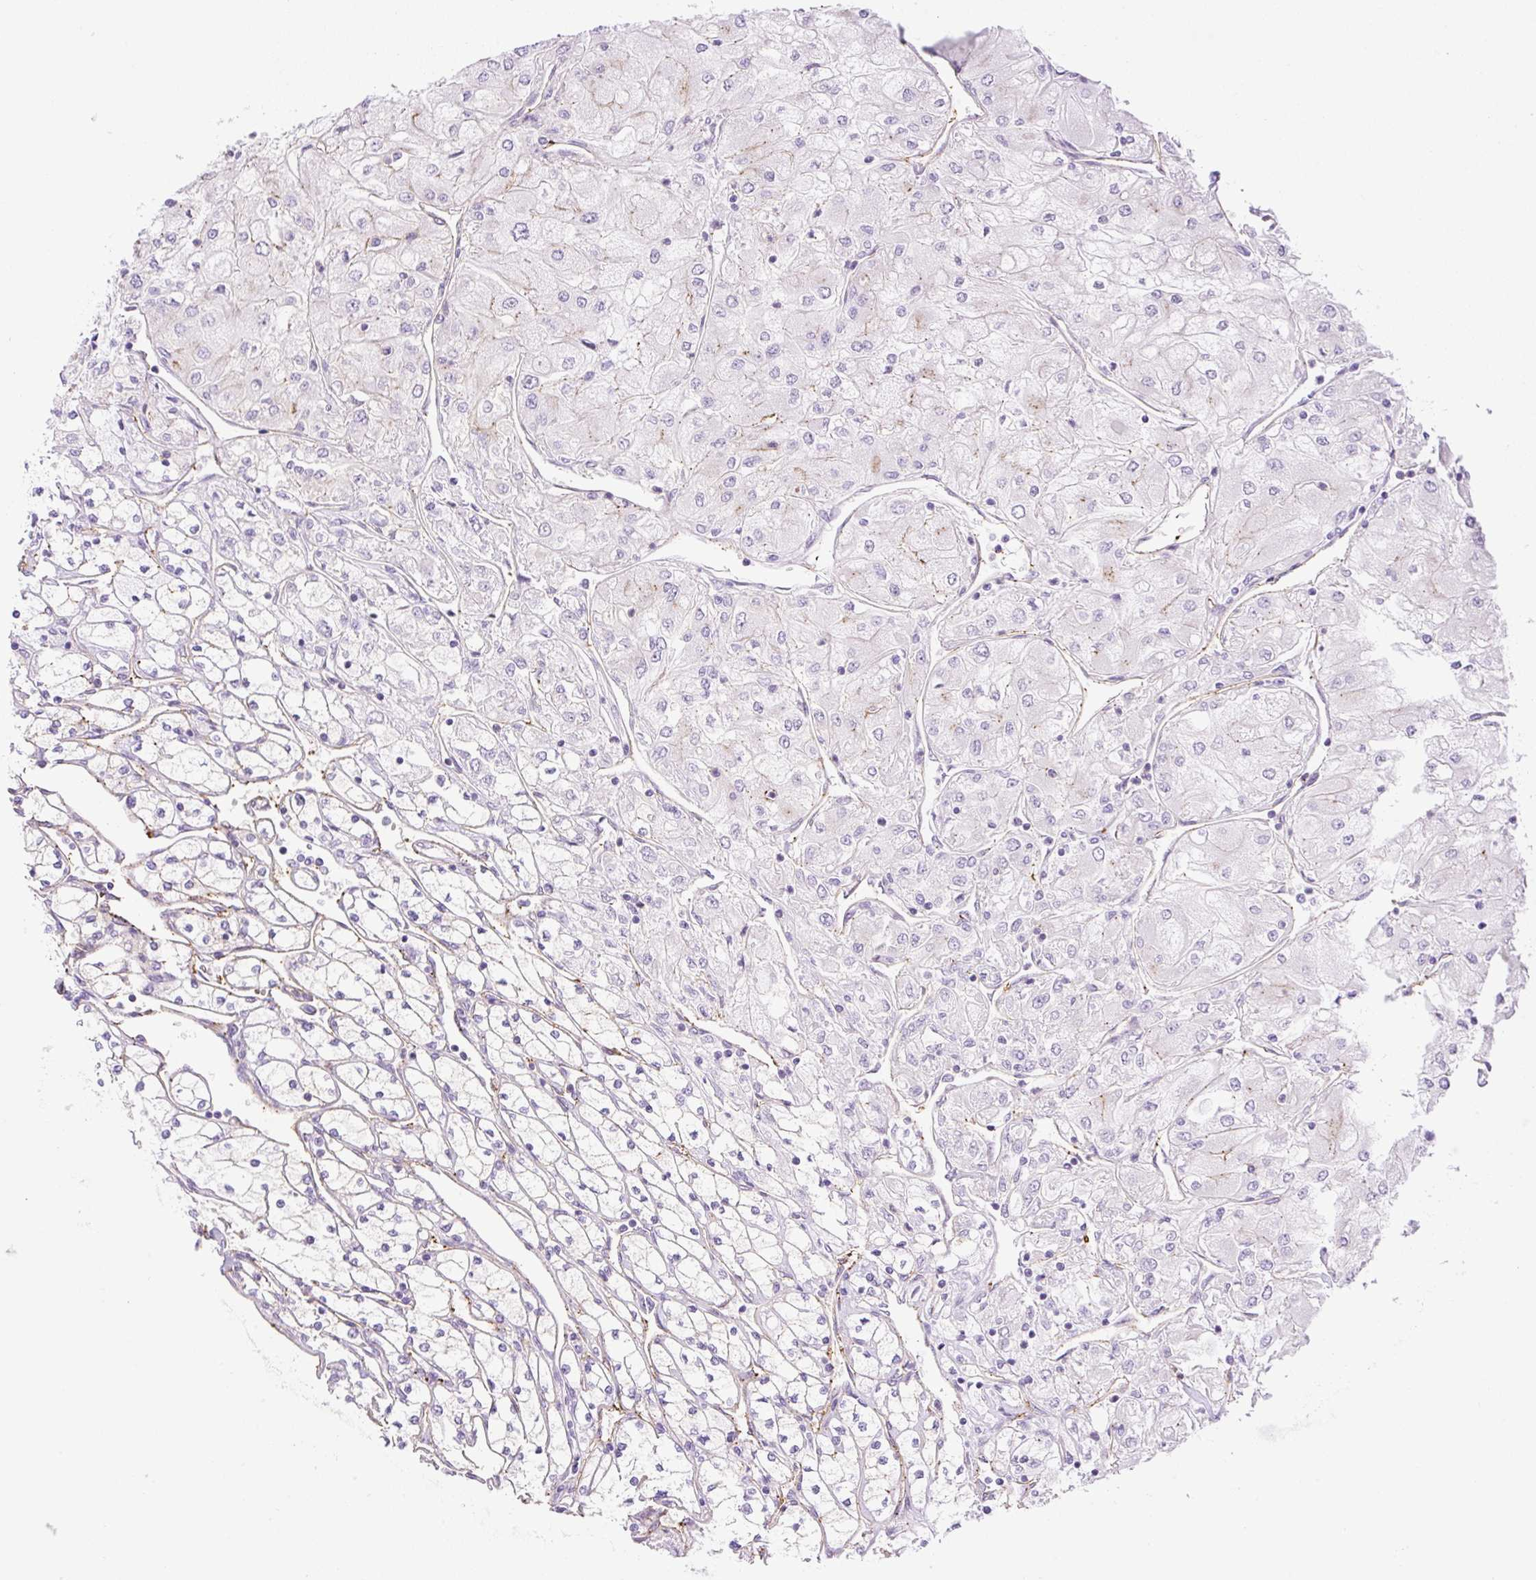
{"staining": {"intensity": "negative", "quantity": "none", "location": "none"}, "tissue": "renal cancer", "cell_type": "Tumor cells", "image_type": "cancer", "snomed": [{"axis": "morphology", "description": "Adenocarcinoma, NOS"}, {"axis": "topography", "description": "Kidney"}], "caption": "DAB (3,3'-diaminobenzidine) immunohistochemical staining of human renal cancer (adenocarcinoma) exhibits no significant positivity in tumor cells.", "gene": "EHD3", "patient": {"sex": "male", "age": 80}}